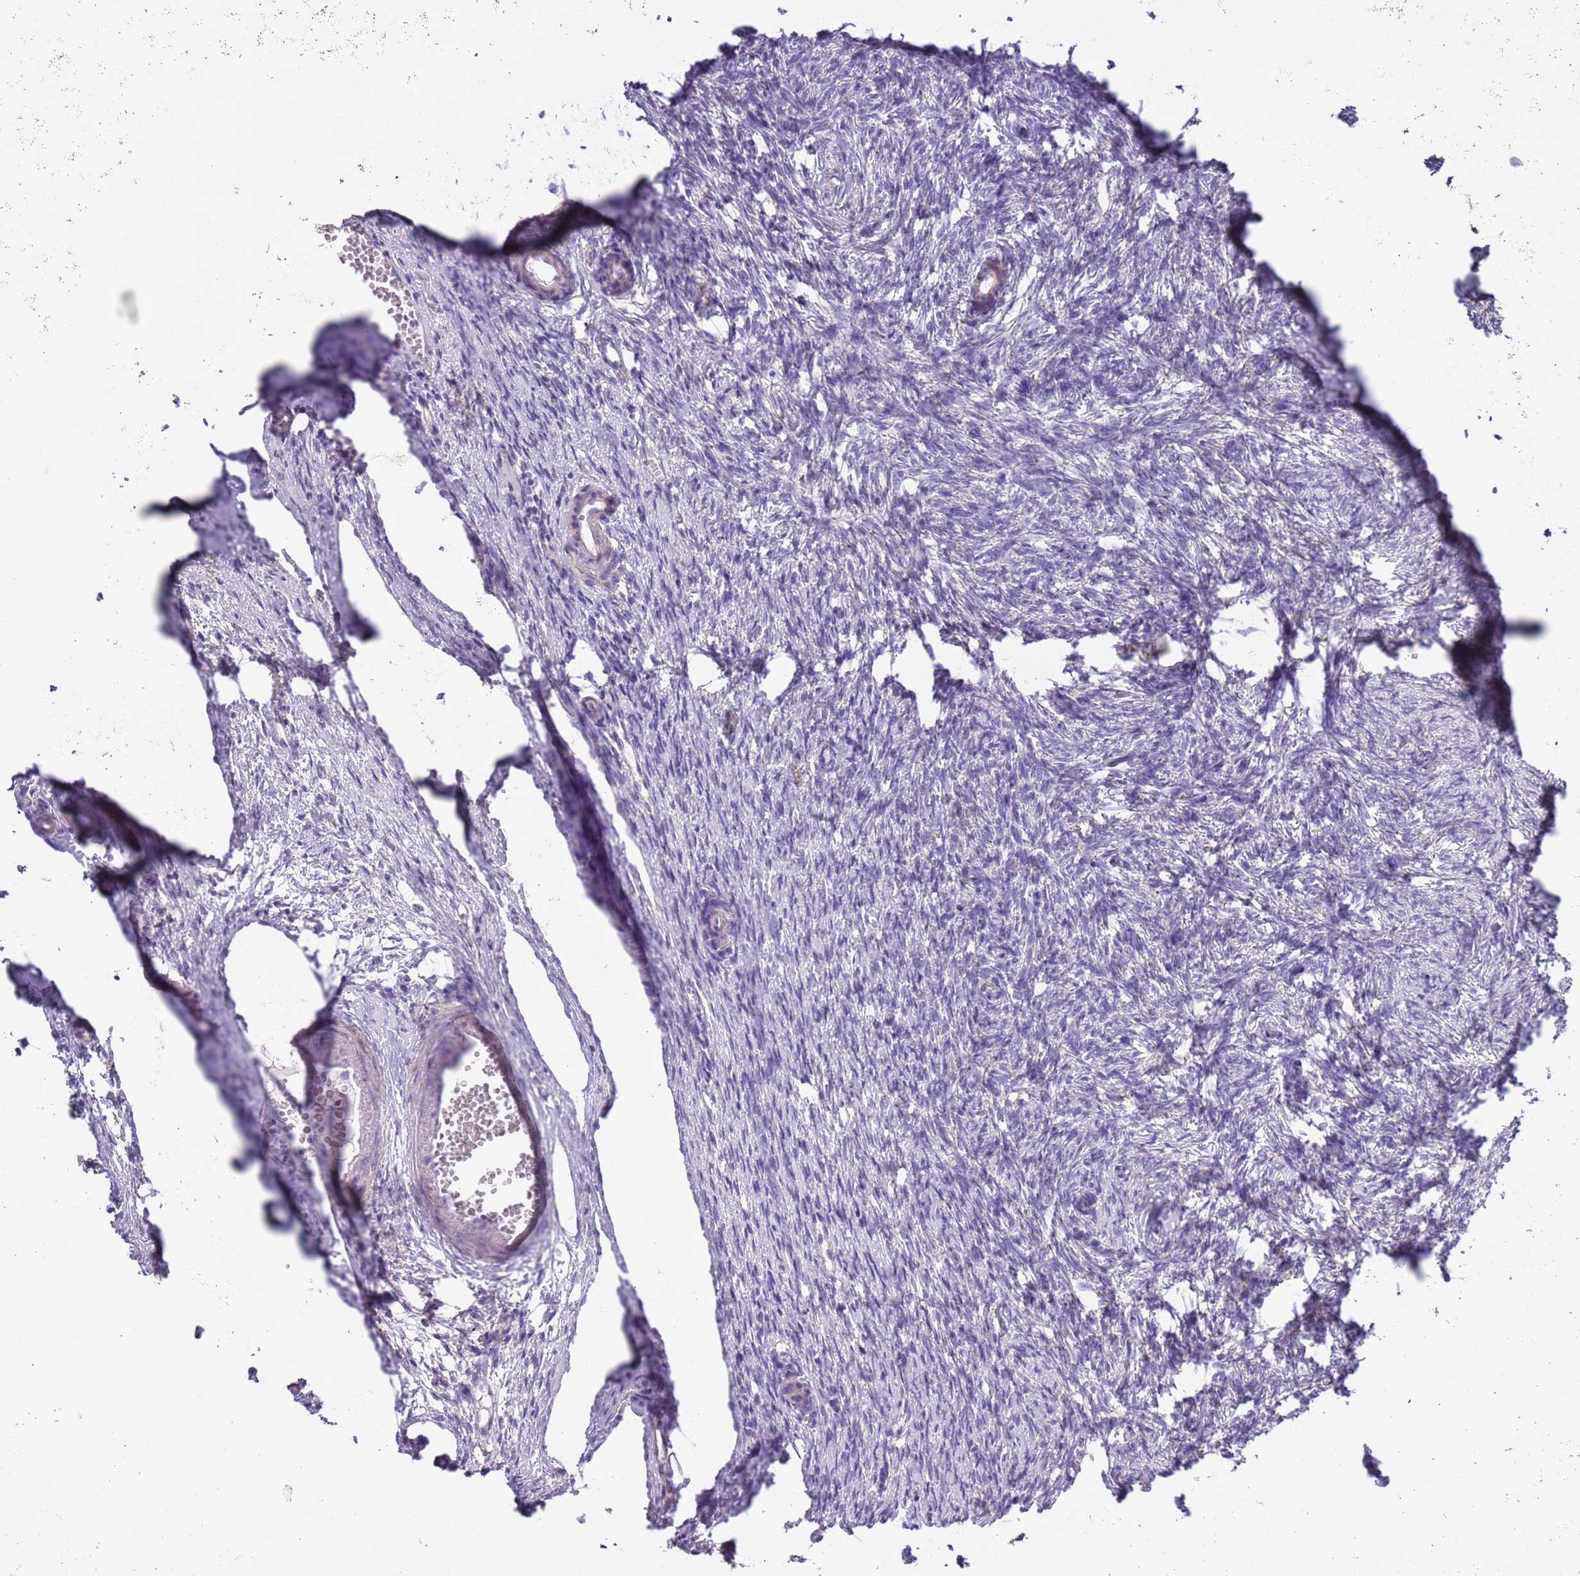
{"staining": {"intensity": "moderate", "quantity": ">75%", "location": "cytoplasmic/membranous"}, "tissue": "ovary", "cell_type": "Follicle cells", "image_type": "normal", "snomed": [{"axis": "morphology", "description": "Normal tissue, NOS"}, {"axis": "topography", "description": "Ovary"}], "caption": "Ovary stained with a brown dye reveals moderate cytoplasmic/membranous positive expression in approximately >75% of follicle cells.", "gene": "MOCOS", "patient": {"sex": "female", "age": 51}}